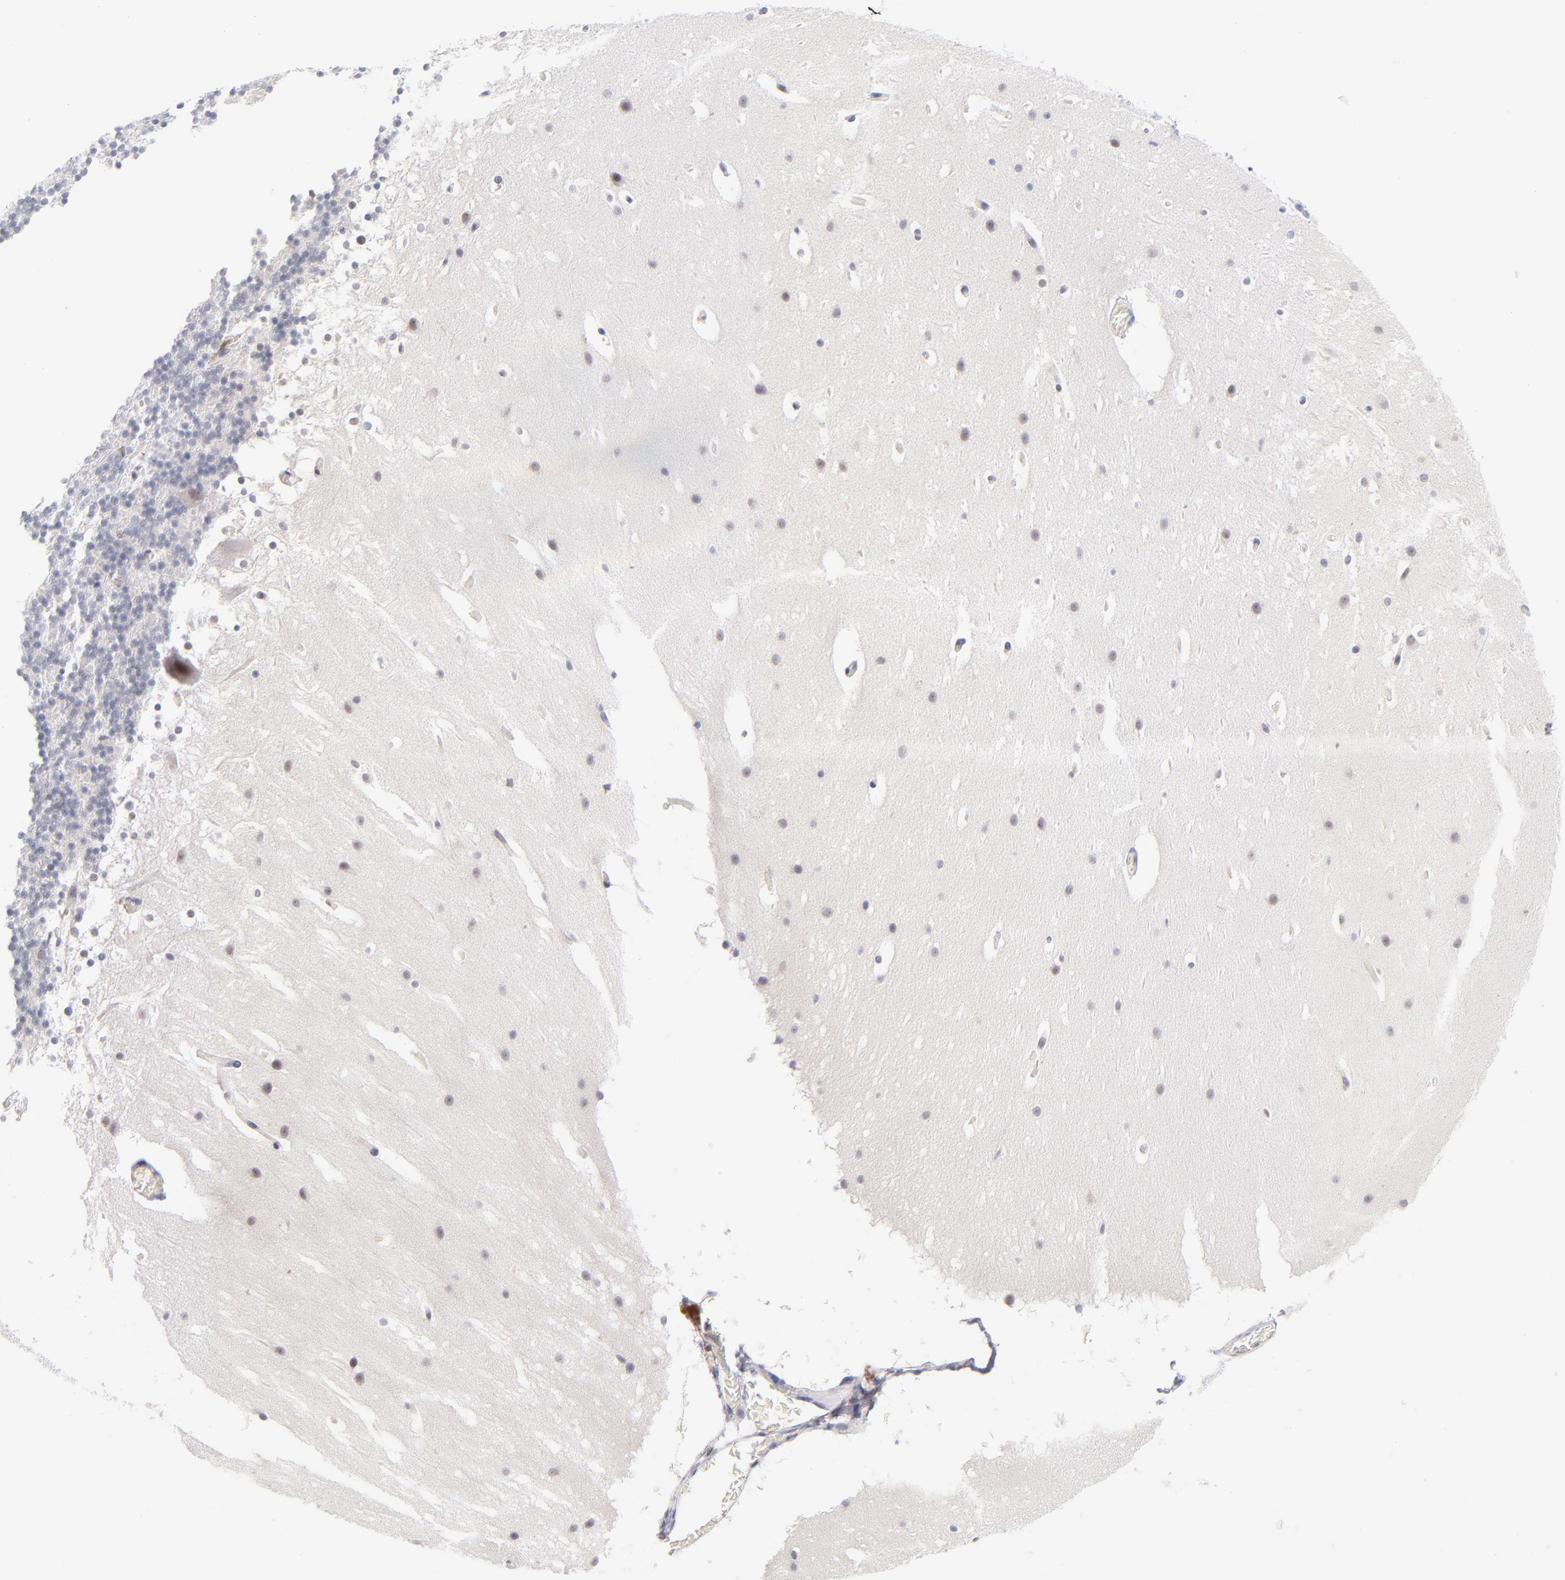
{"staining": {"intensity": "negative", "quantity": "none", "location": "none"}, "tissue": "cerebellum", "cell_type": "Cells in granular layer", "image_type": "normal", "snomed": [{"axis": "morphology", "description": "Normal tissue, NOS"}, {"axis": "topography", "description": "Cerebellum"}], "caption": "High power microscopy micrograph of an IHC photomicrograph of normal cerebellum, revealing no significant expression in cells in granular layer.", "gene": "PARP1", "patient": {"sex": "female", "age": 19}}